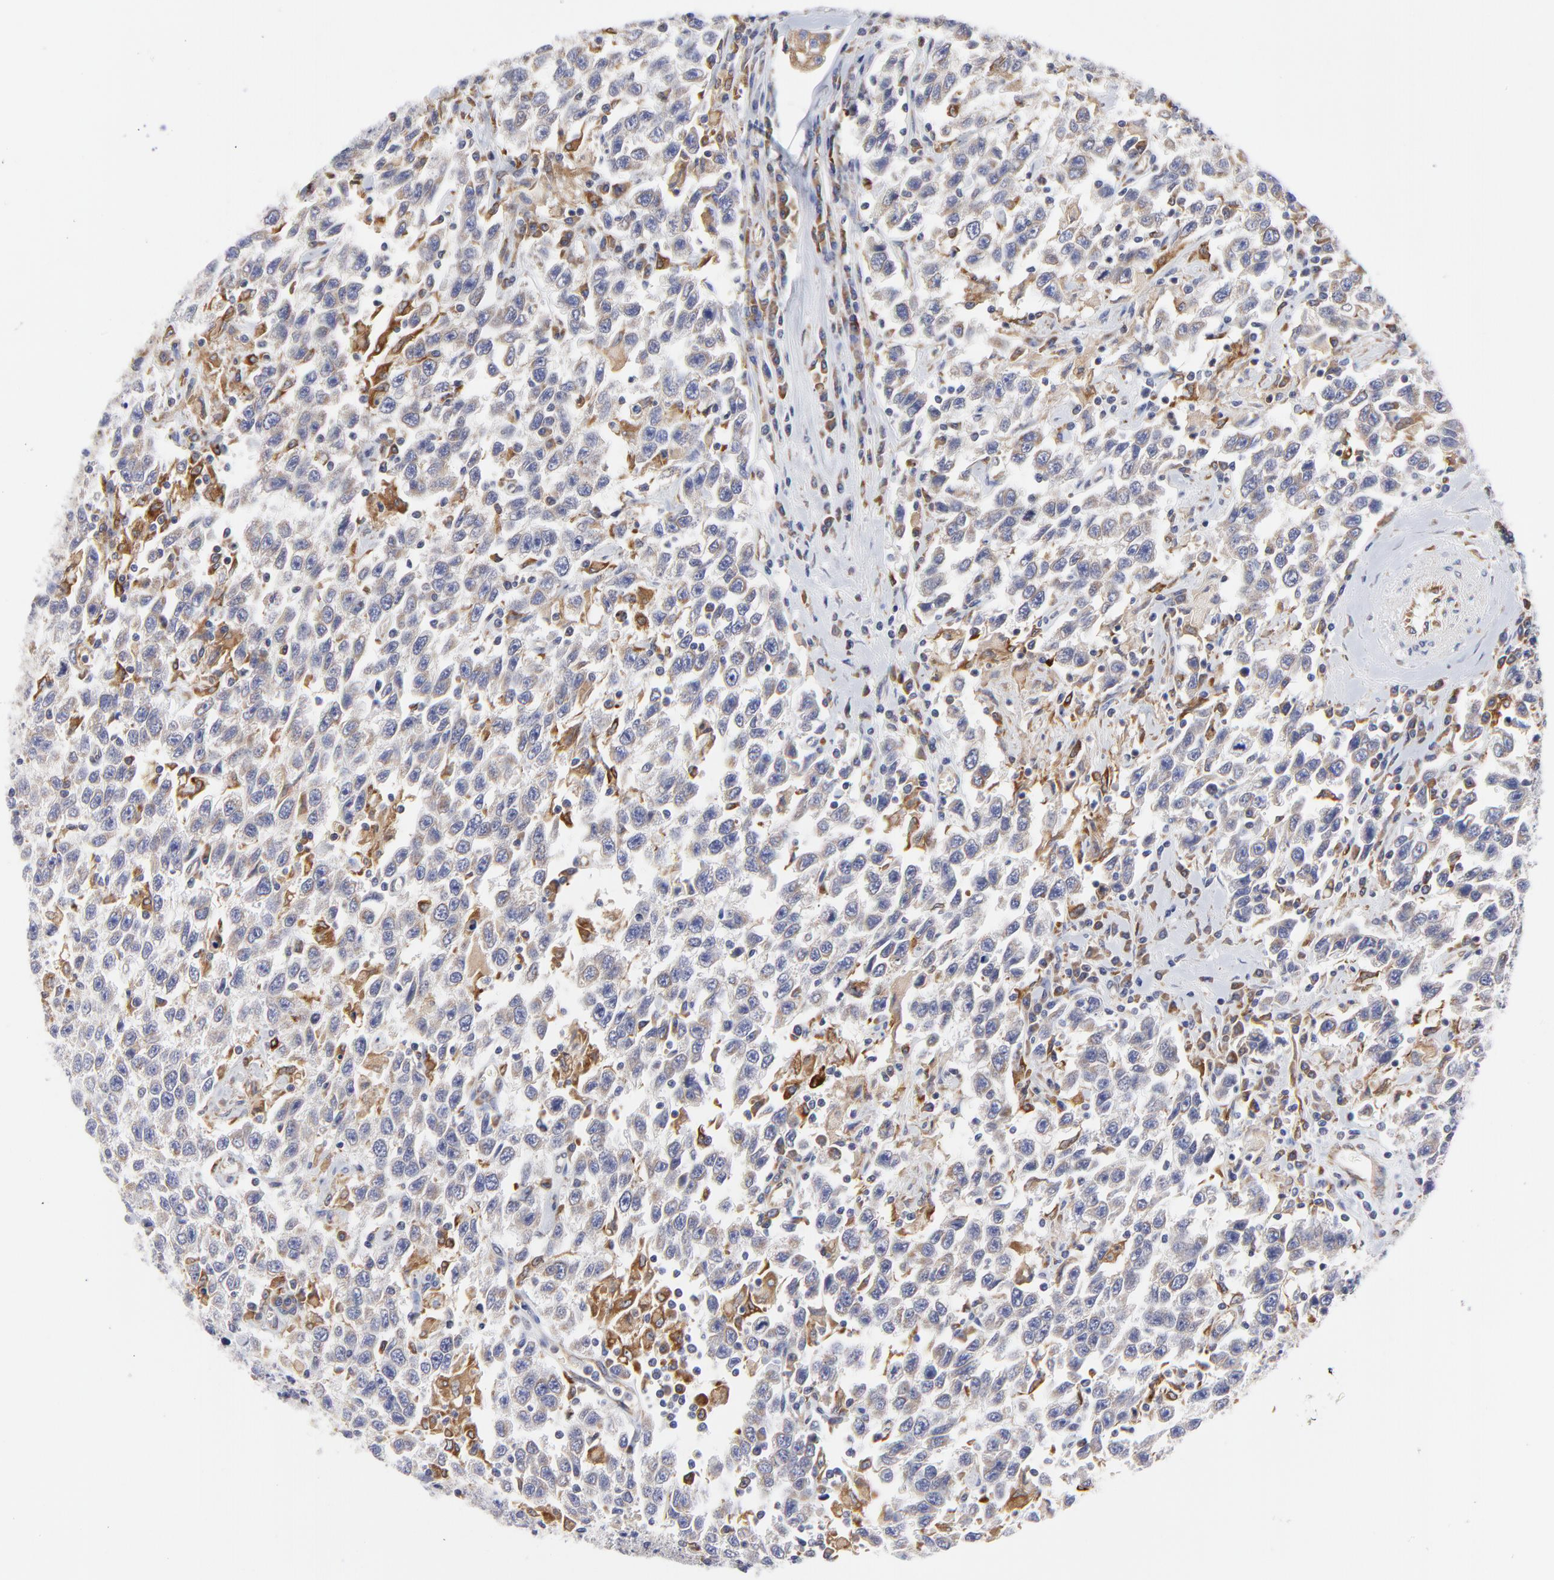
{"staining": {"intensity": "weak", "quantity": "<25%", "location": "cytoplasmic/membranous"}, "tissue": "testis cancer", "cell_type": "Tumor cells", "image_type": "cancer", "snomed": [{"axis": "morphology", "description": "Seminoma, NOS"}, {"axis": "topography", "description": "Testis"}], "caption": "There is no significant staining in tumor cells of seminoma (testis).", "gene": "MOSPD2", "patient": {"sex": "male", "age": 41}}